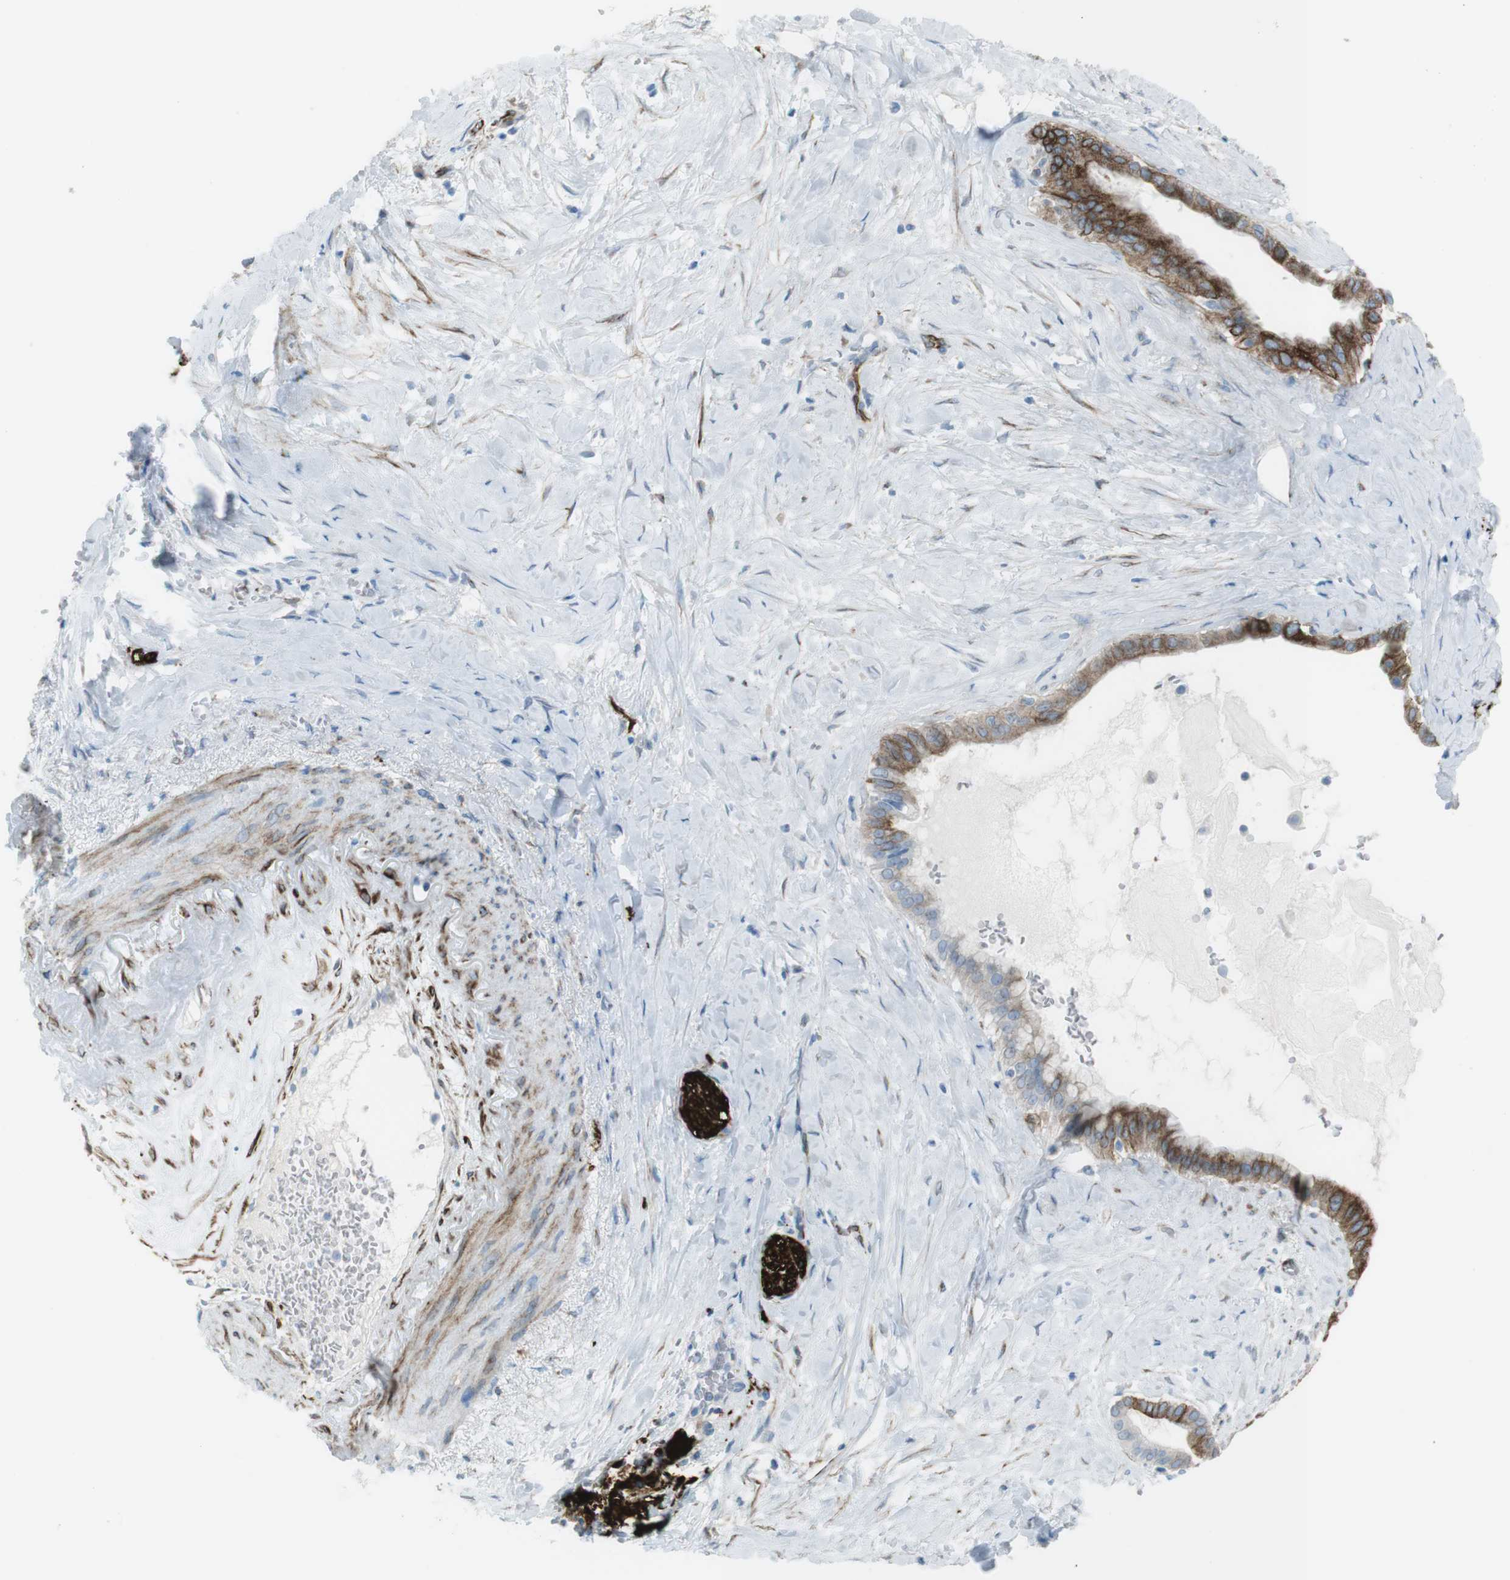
{"staining": {"intensity": "moderate", "quantity": ">75%", "location": "cytoplasmic/membranous"}, "tissue": "pancreatic cancer", "cell_type": "Tumor cells", "image_type": "cancer", "snomed": [{"axis": "morphology", "description": "Adenocarcinoma, NOS"}, {"axis": "topography", "description": "Pancreas"}], "caption": "DAB (3,3'-diaminobenzidine) immunohistochemical staining of pancreatic cancer exhibits moderate cytoplasmic/membranous protein staining in about >75% of tumor cells. (Brightfield microscopy of DAB IHC at high magnification).", "gene": "TUBB2A", "patient": {"sex": "male", "age": 55}}